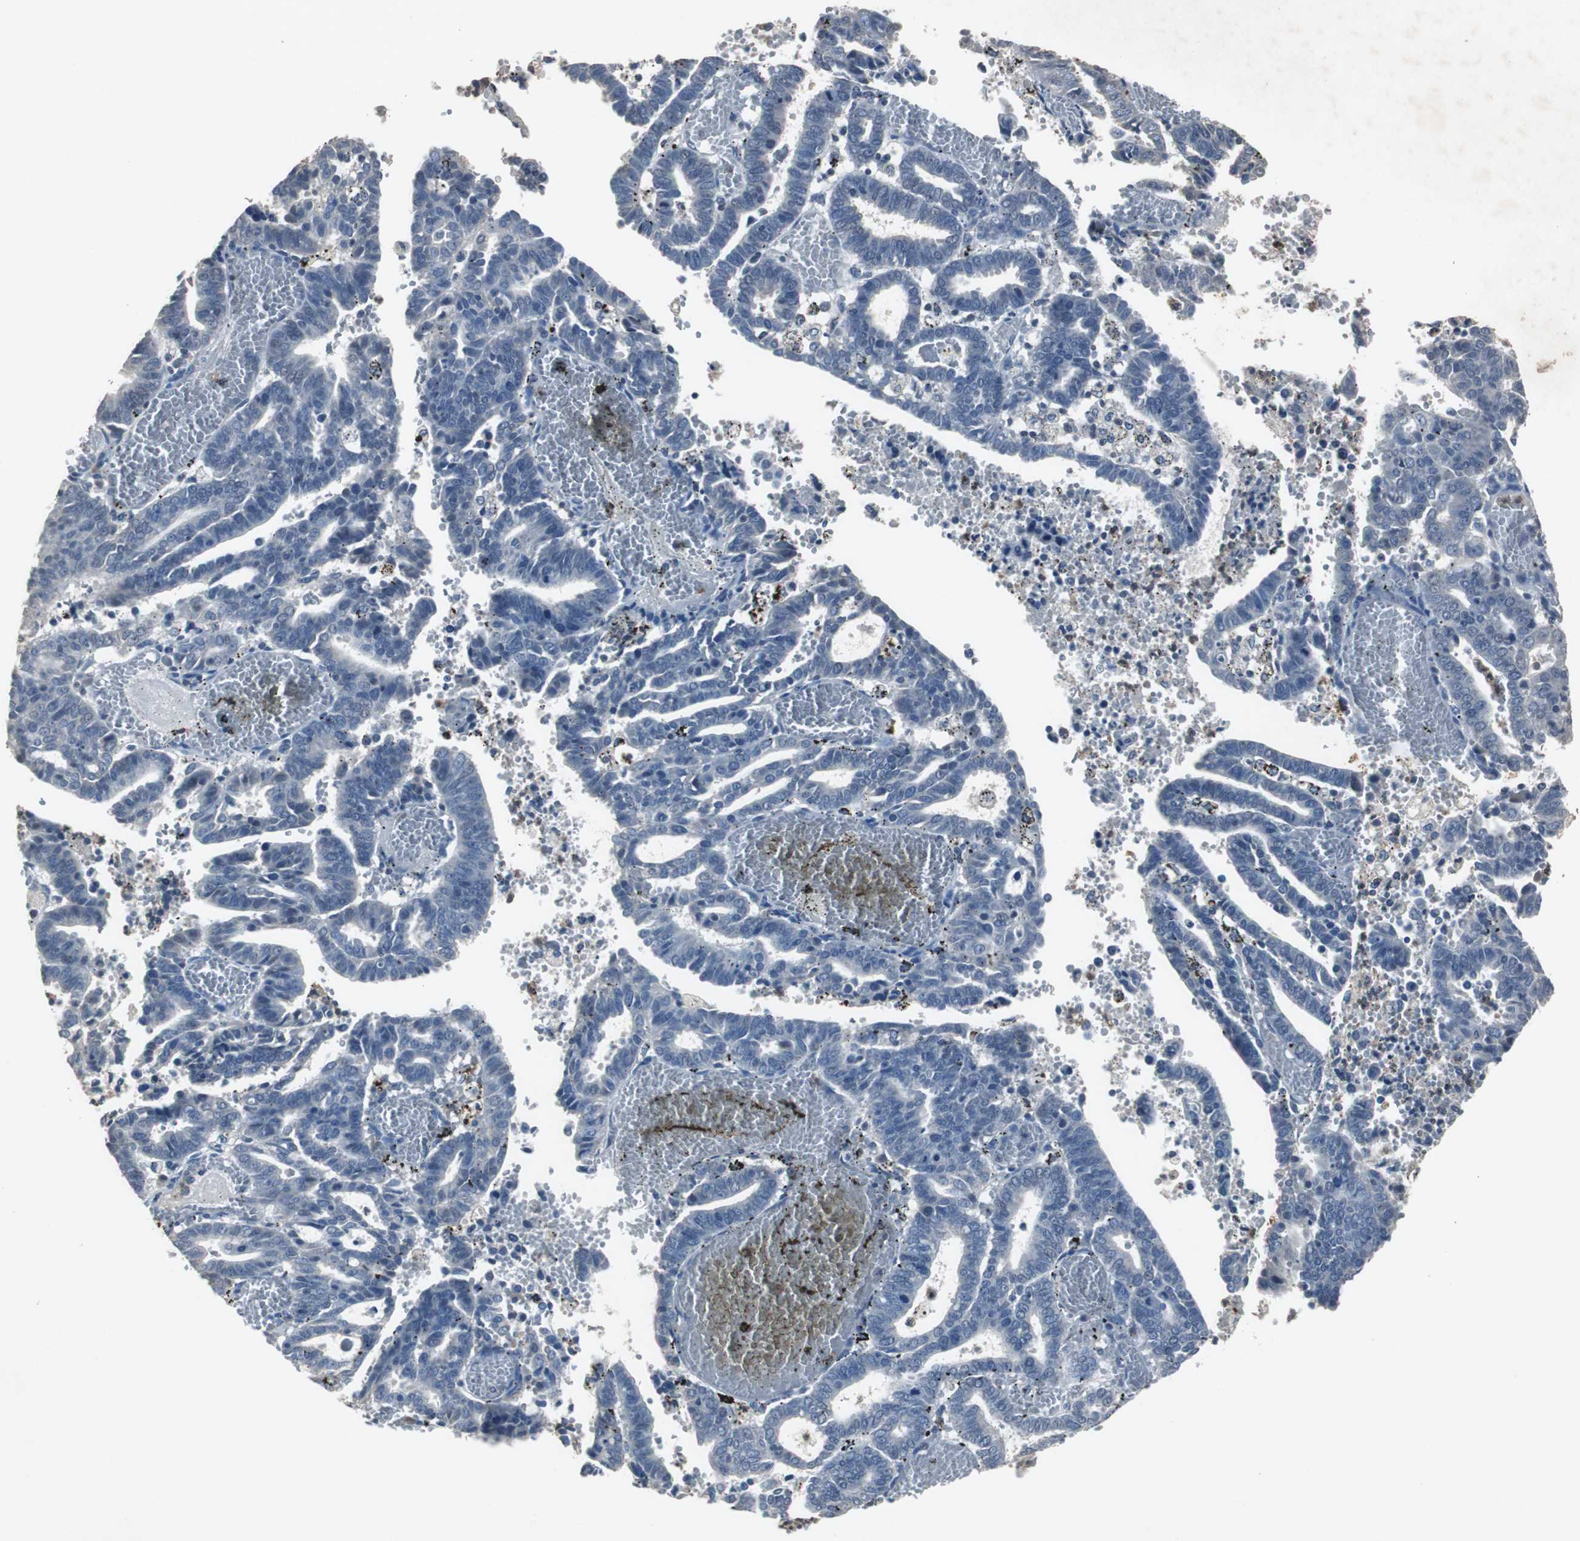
{"staining": {"intensity": "negative", "quantity": "none", "location": "none"}, "tissue": "endometrial cancer", "cell_type": "Tumor cells", "image_type": "cancer", "snomed": [{"axis": "morphology", "description": "Adenocarcinoma, NOS"}, {"axis": "topography", "description": "Uterus"}], "caption": "Endometrial cancer stained for a protein using immunohistochemistry displays no positivity tumor cells.", "gene": "ADNP2", "patient": {"sex": "female", "age": 83}}